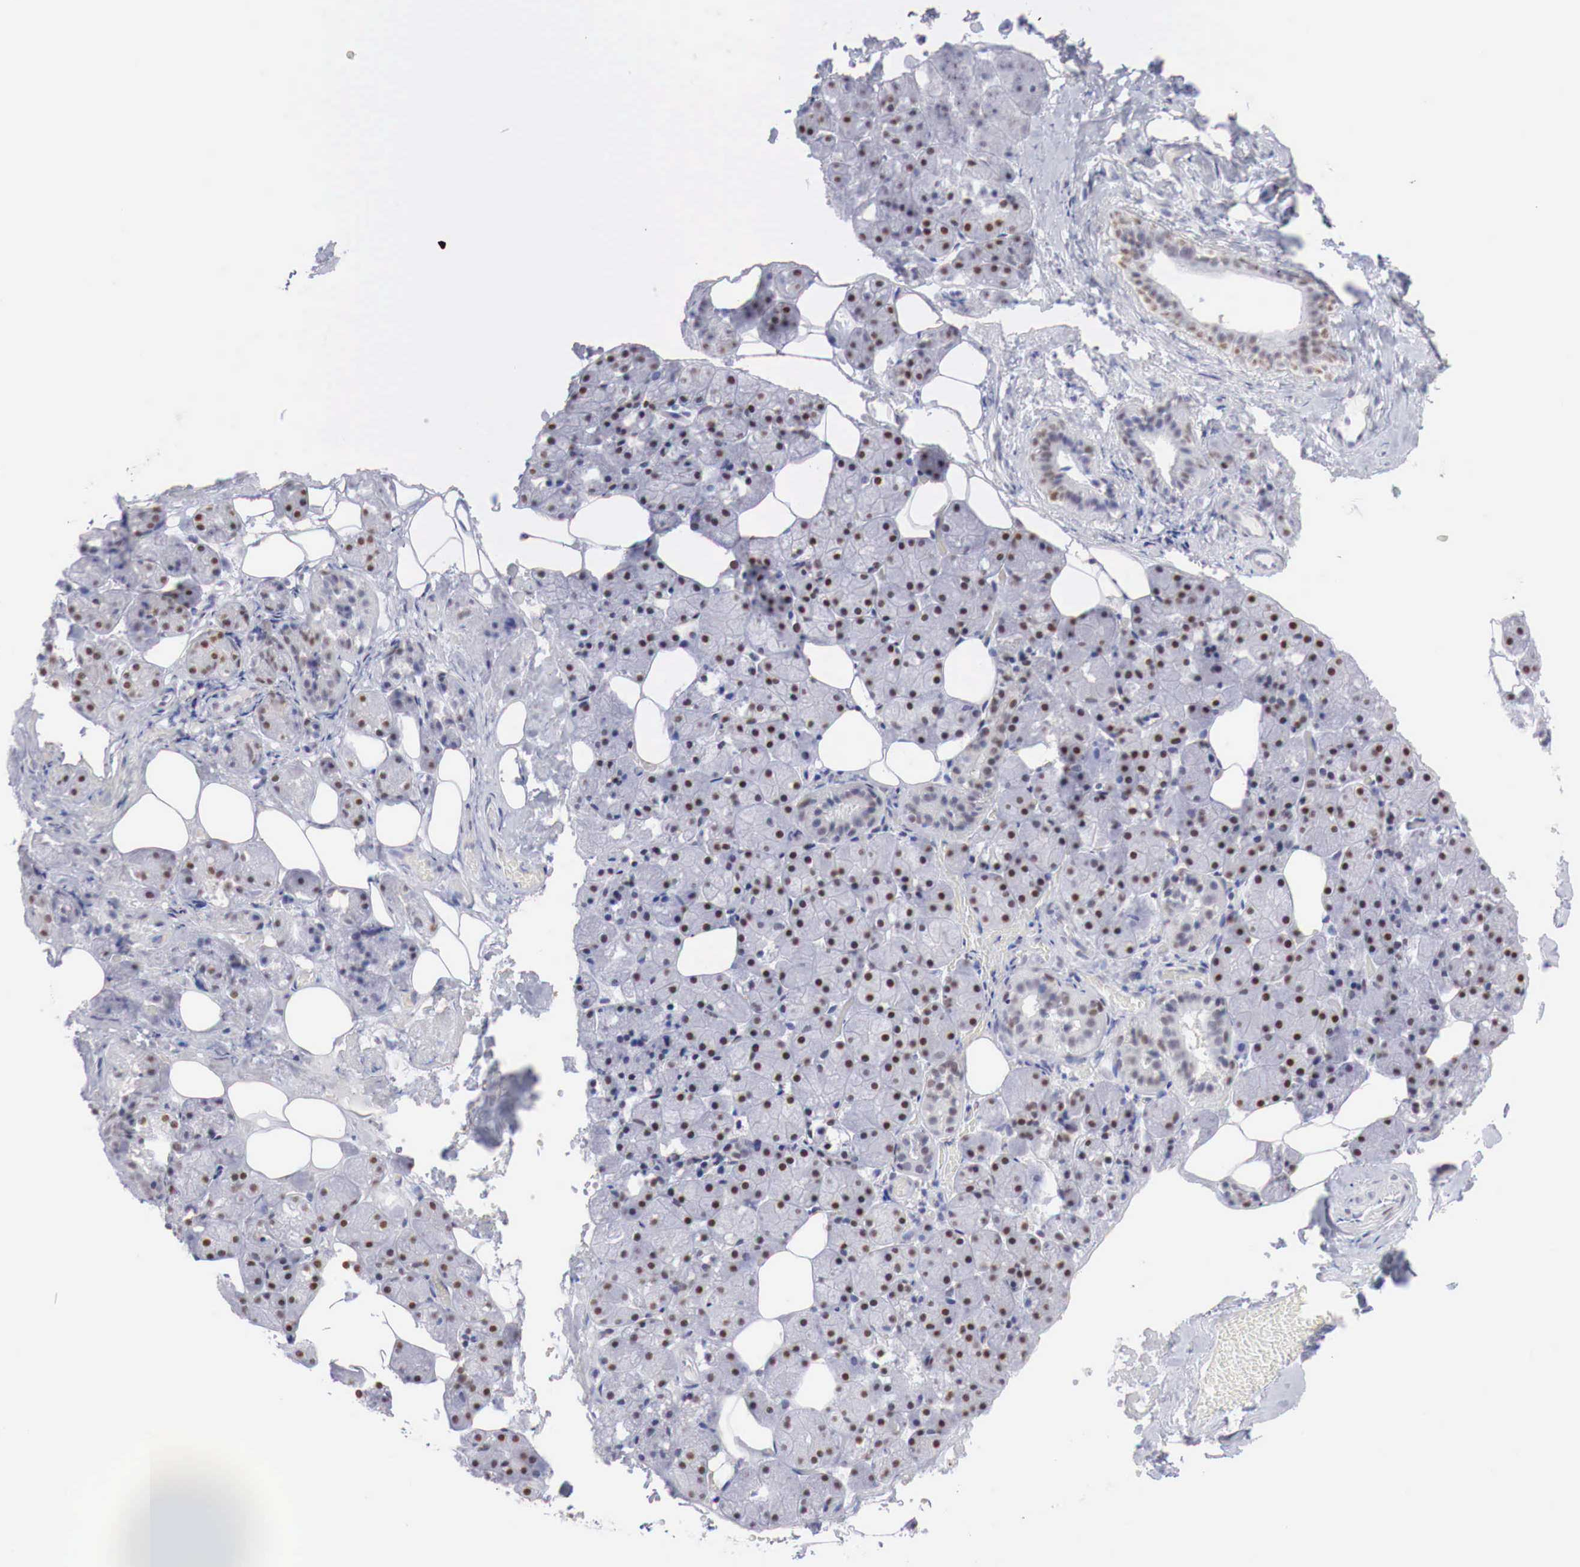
{"staining": {"intensity": "strong", "quantity": ">75%", "location": "nuclear"}, "tissue": "salivary gland", "cell_type": "Glandular cells", "image_type": "normal", "snomed": [{"axis": "morphology", "description": "Normal tissue, NOS"}, {"axis": "topography", "description": "Salivary gland"}], "caption": "An immunohistochemistry (IHC) photomicrograph of benign tissue is shown. Protein staining in brown shows strong nuclear positivity in salivary gland within glandular cells.", "gene": "FOXP2", "patient": {"sex": "female", "age": 55}}